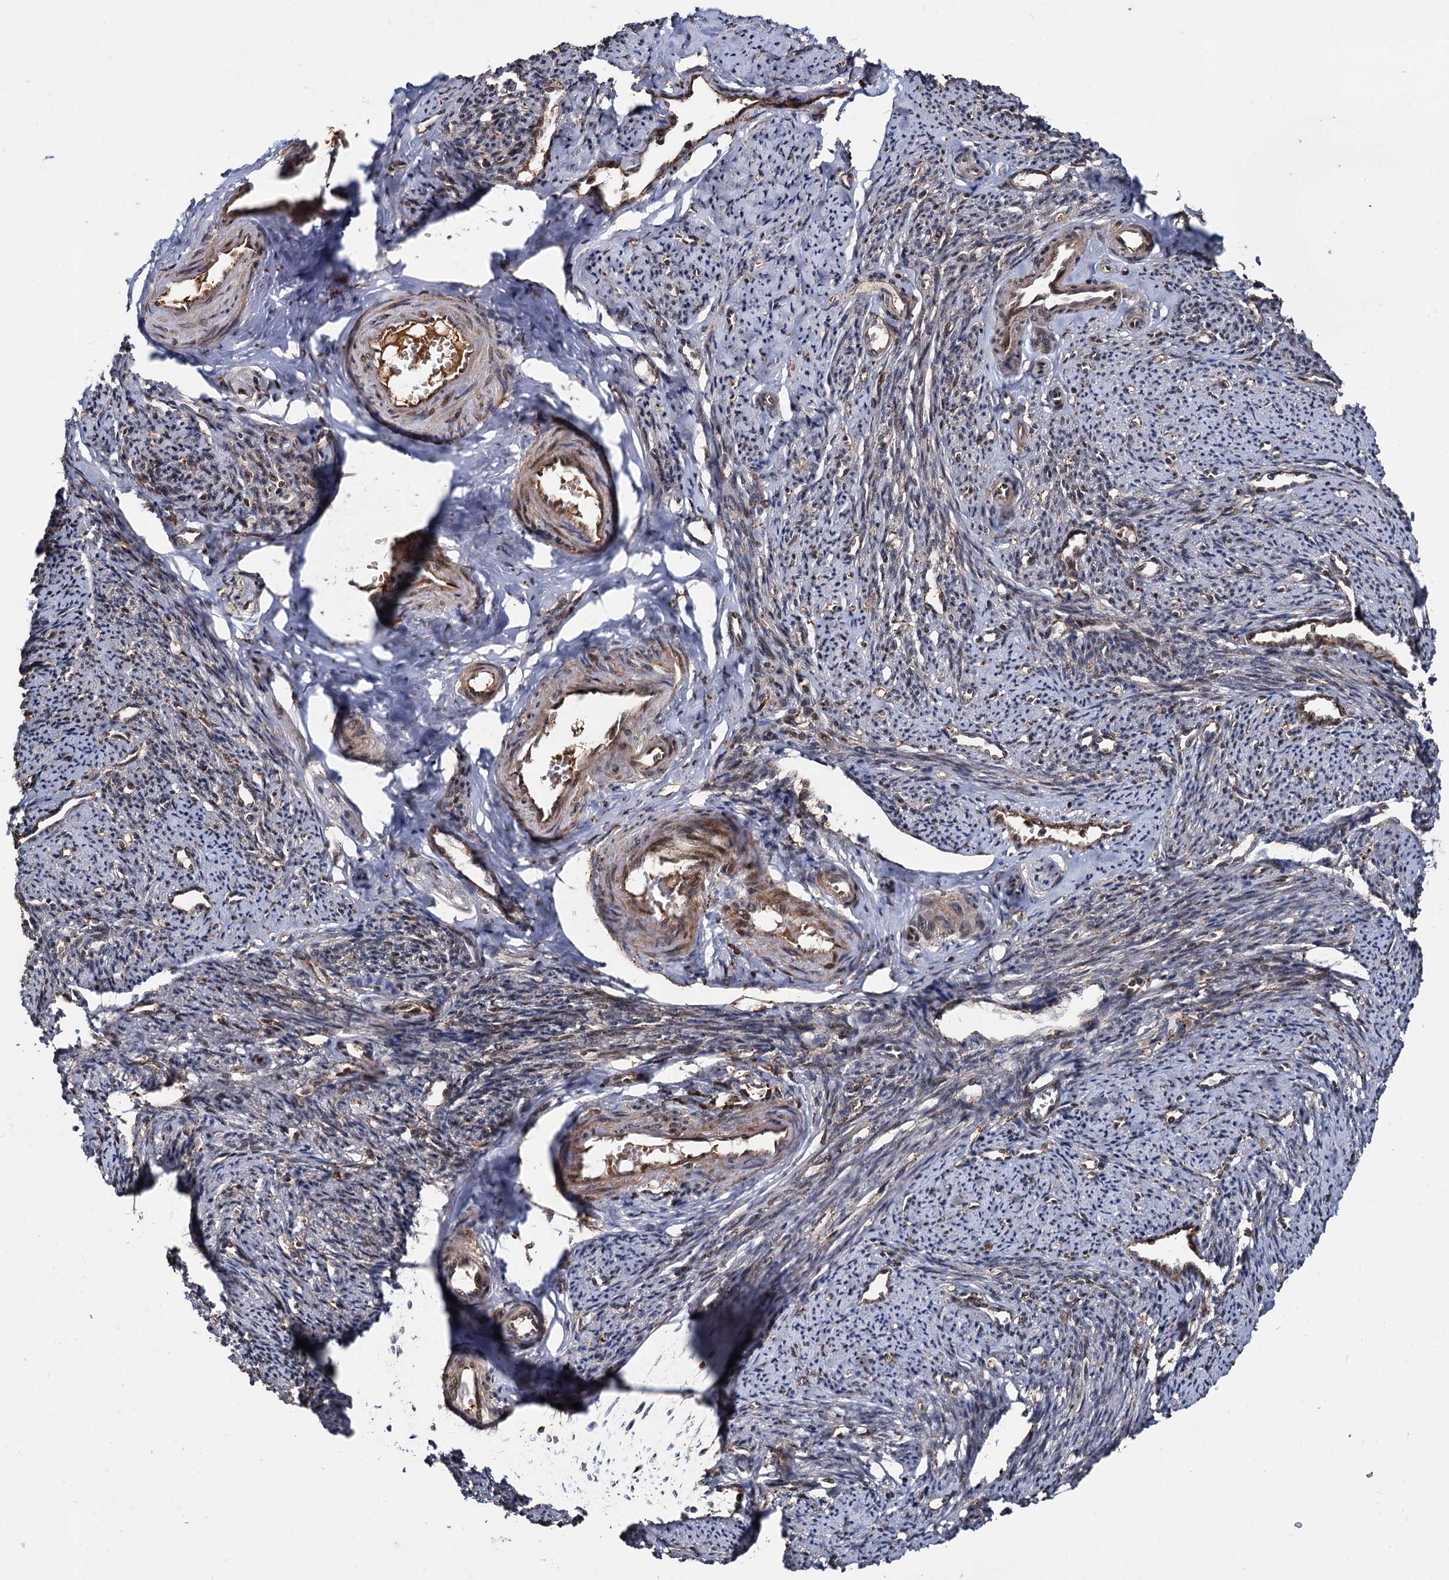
{"staining": {"intensity": "moderate", "quantity": ">75%", "location": "cytoplasmic/membranous,nuclear"}, "tissue": "smooth muscle", "cell_type": "Smooth muscle cells", "image_type": "normal", "snomed": [{"axis": "morphology", "description": "Normal tissue, NOS"}, {"axis": "topography", "description": "Smooth muscle"}, {"axis": "topography", "description": "Uterus"}], "caption": "Benign smooth muscle exhibits moderate cytoplasmic/membranous,nuclear positivity in approximately >75% of smooth muscle cells, visualized by immunohistochemistry. The protein is shown in brown color, while the nuclei are stained blue.", "gene": "CEP192", "patient": {"sex": "female", "age": 59}}